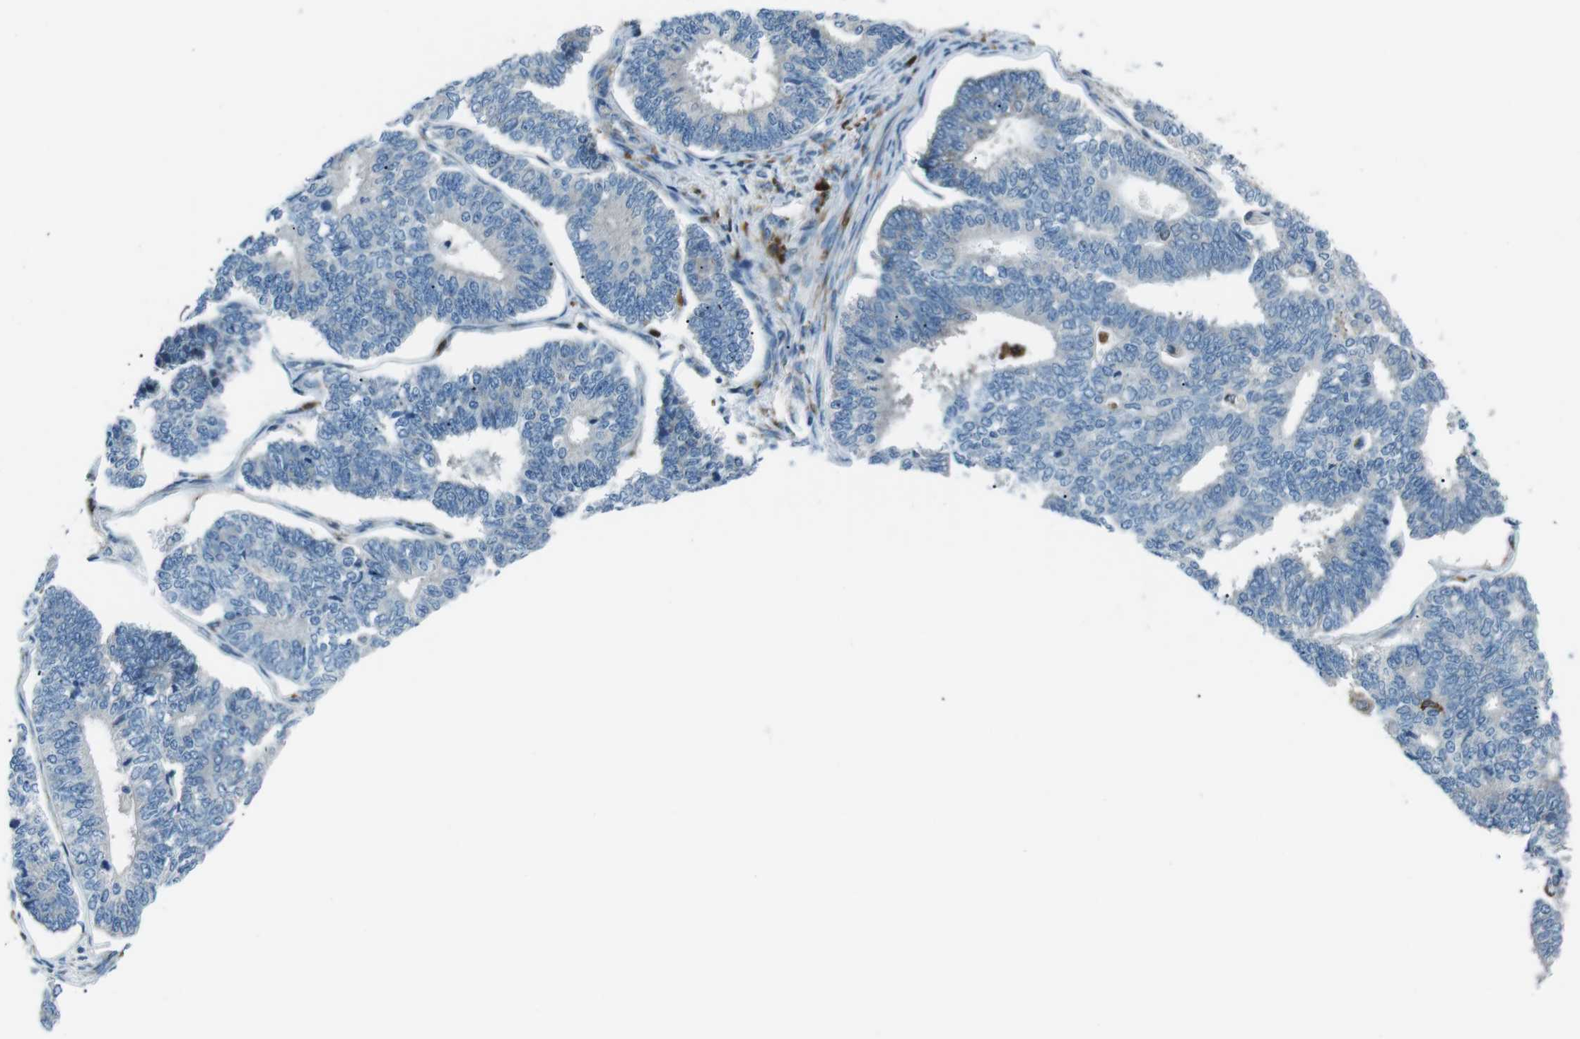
{"staining": {"intensity": "negative", "quantity": "none", "location": "none"}, "tissue": "endometrial cancer", "cell_type": "Tumor cells", "image_type": "cancer", "snomed": [{"axis": "morphology", "description": "Adenocarcinoma, NOS"}, {"axis": "topography", "description": "Endometrium"}], "caption": "High magnification brightfield microscopy of adenocarcinoma (endometrial) stained with DAB (brown) and counterstained with hematoxylin (blue): tumor cells show no significant expression.", "gene": "BLNK", "patient": {"sex": "female", "age": 70}}